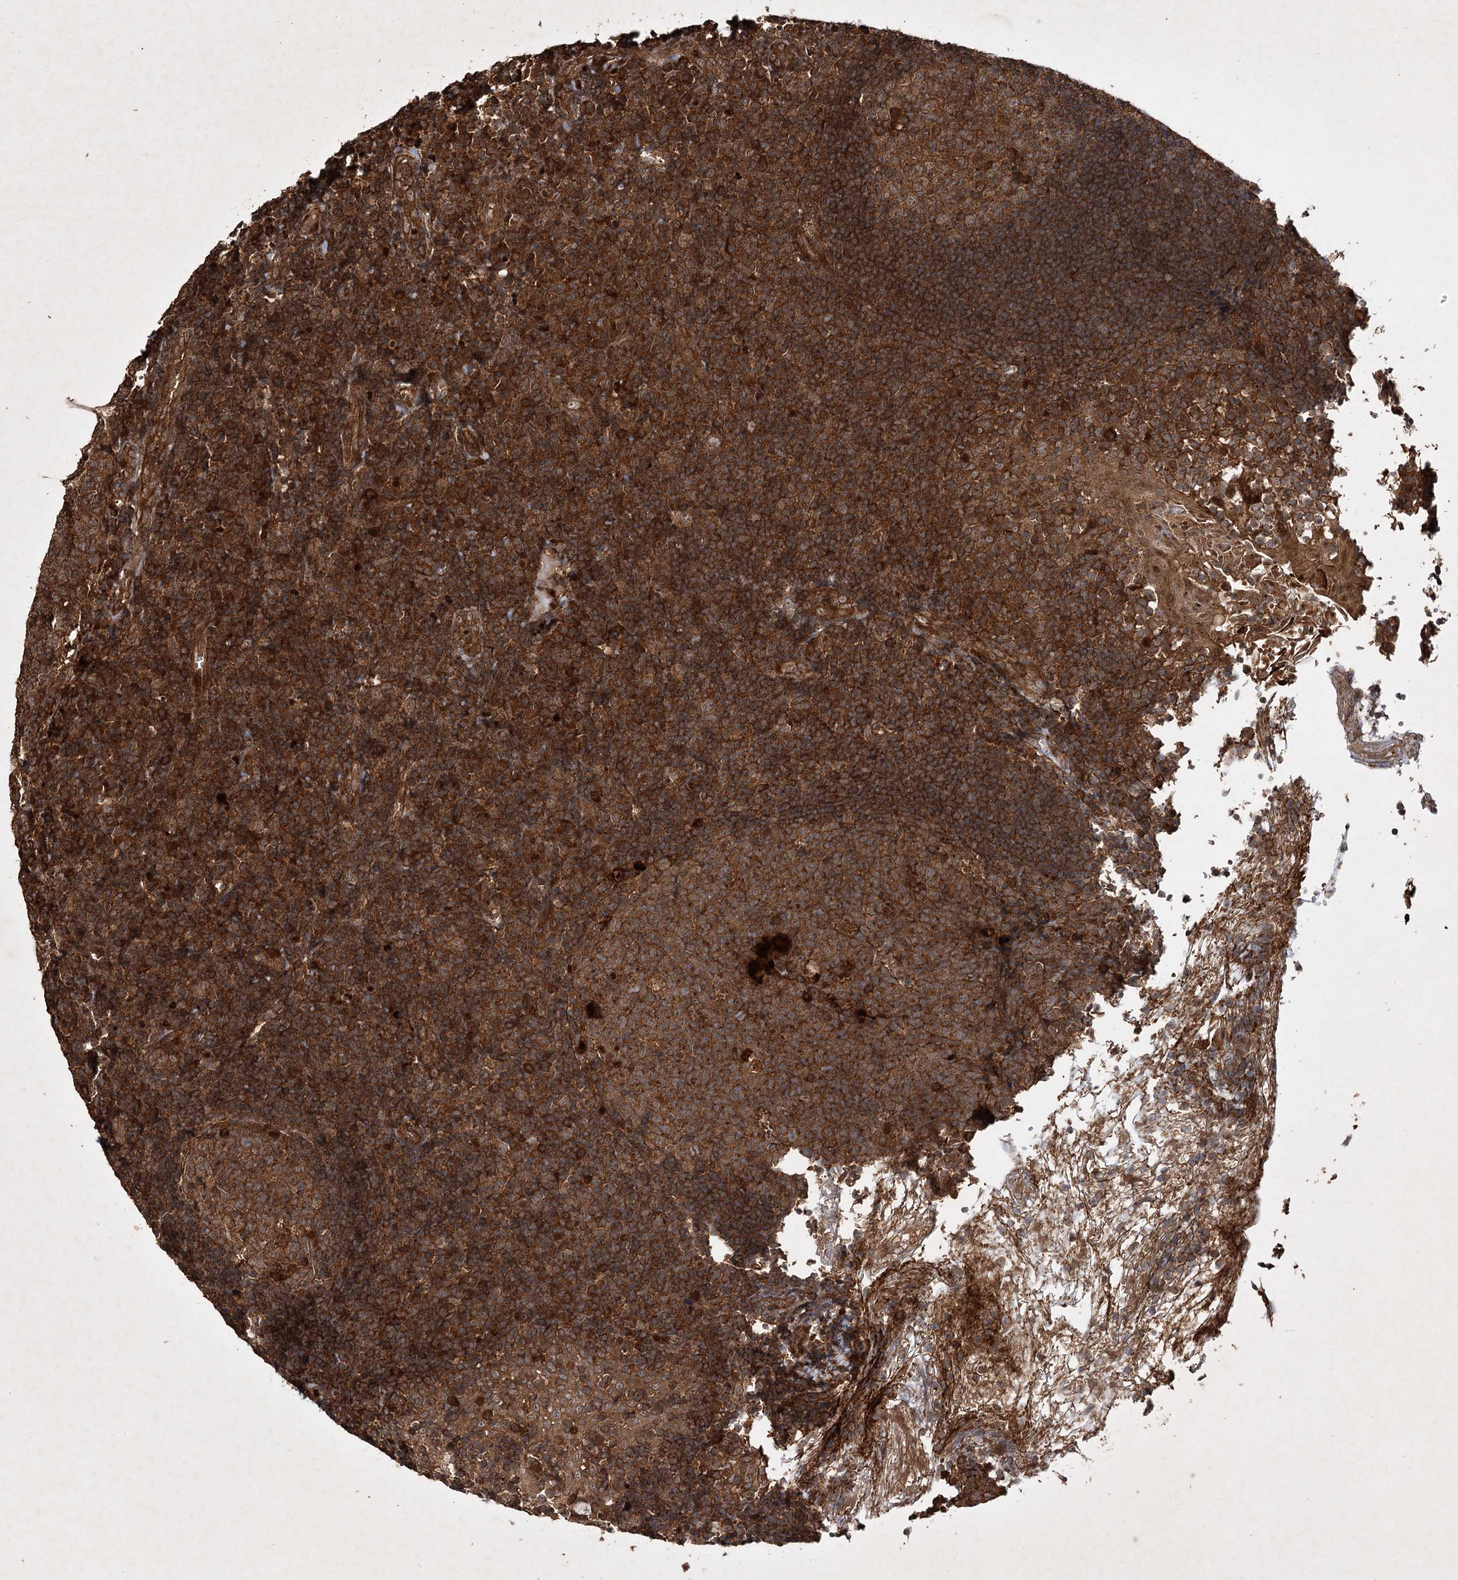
{"staining": {"intensity": "strong", "quantity": ">75%", "location": "cytoplasmic/membranous"}, "tissue": "tonsil", "cell_type": "Germinal center cells", "image_type": "normal", "snomed": [{"axis": "morphology", "description": "Normal tissue, NOS"}, {"axis": "topography", "description": "Tonsil"}], "caption": "High-magnification brightfield microscopy of normal tonsil stained with DAB (3,3'-diaminobenzidine) (brown) and counterstained with hematoxylin (blue). germinal center cells exhibit strong cytoplasmic/membranous expression is present in about>75% of cells. (DAB = brown stain, brightfield microscopy at high magnification).", "gene": "DNAJC13", "patient": {"sex": "female", "age": 40}}